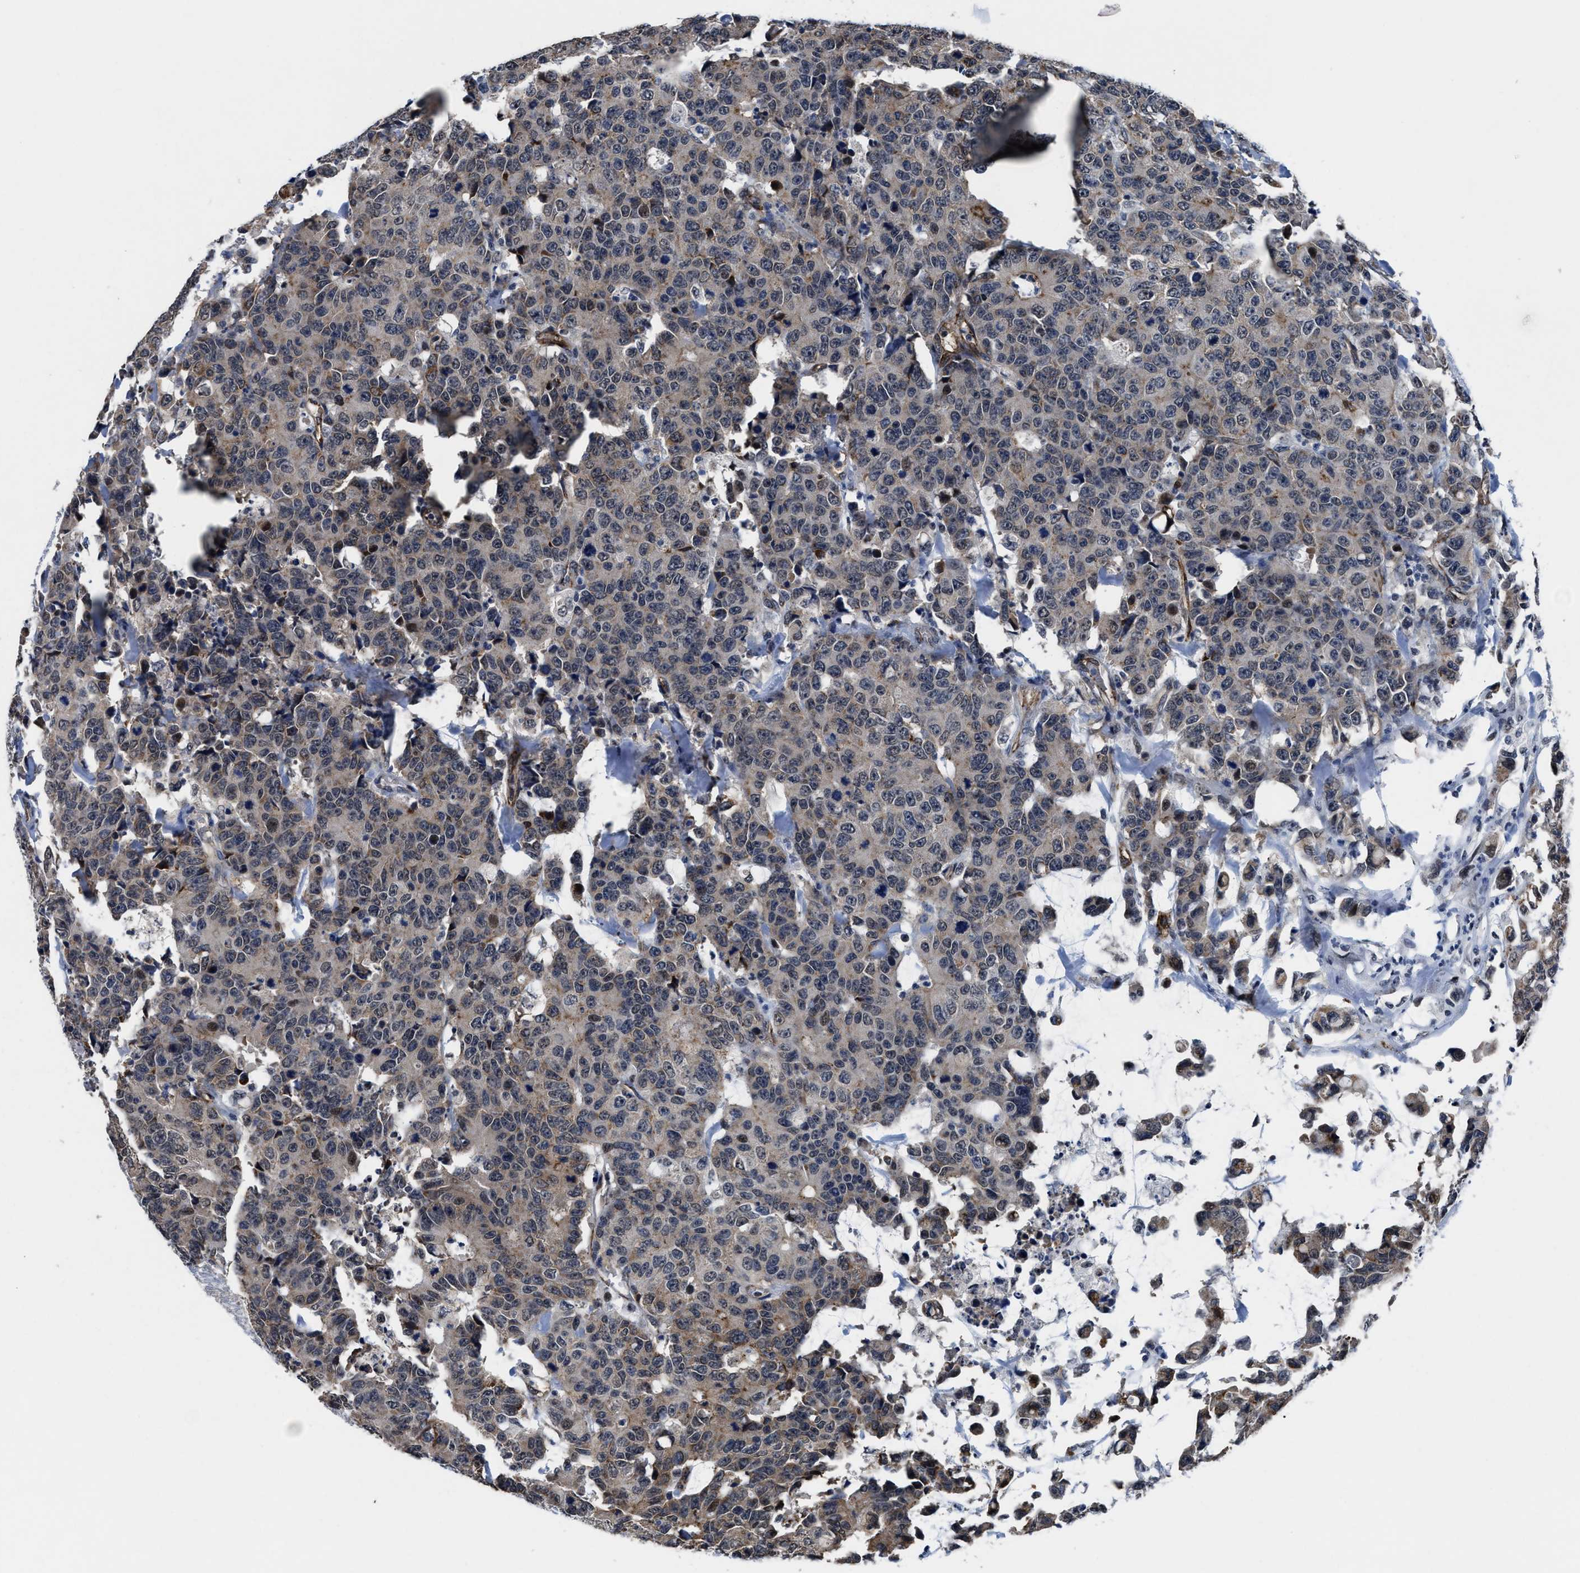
{"staining": {"intensity": "moderate", "quantity": "25%-75%", "location": "cytoplasmic/membranous"}, "tissue": "colorectal cancer", "cell_type": "Tumor cells", "image_type": "cancer", "snomed": [{"axis": "morphology", "description": "Adenocarcinoma, NOS"}, {"axis": "topography", "description": "Colon"}], "caption": "Immunohistochemistry image of colorectal adenocarcinoma stained for a protein (brown), which demonstrates medium levels of moderate cytoplasmic/membranous staining in approximately 25%-75% of tumor cells.", "gene": "MARCKSL1", "patient": {"sex": "female", "age": 86}}